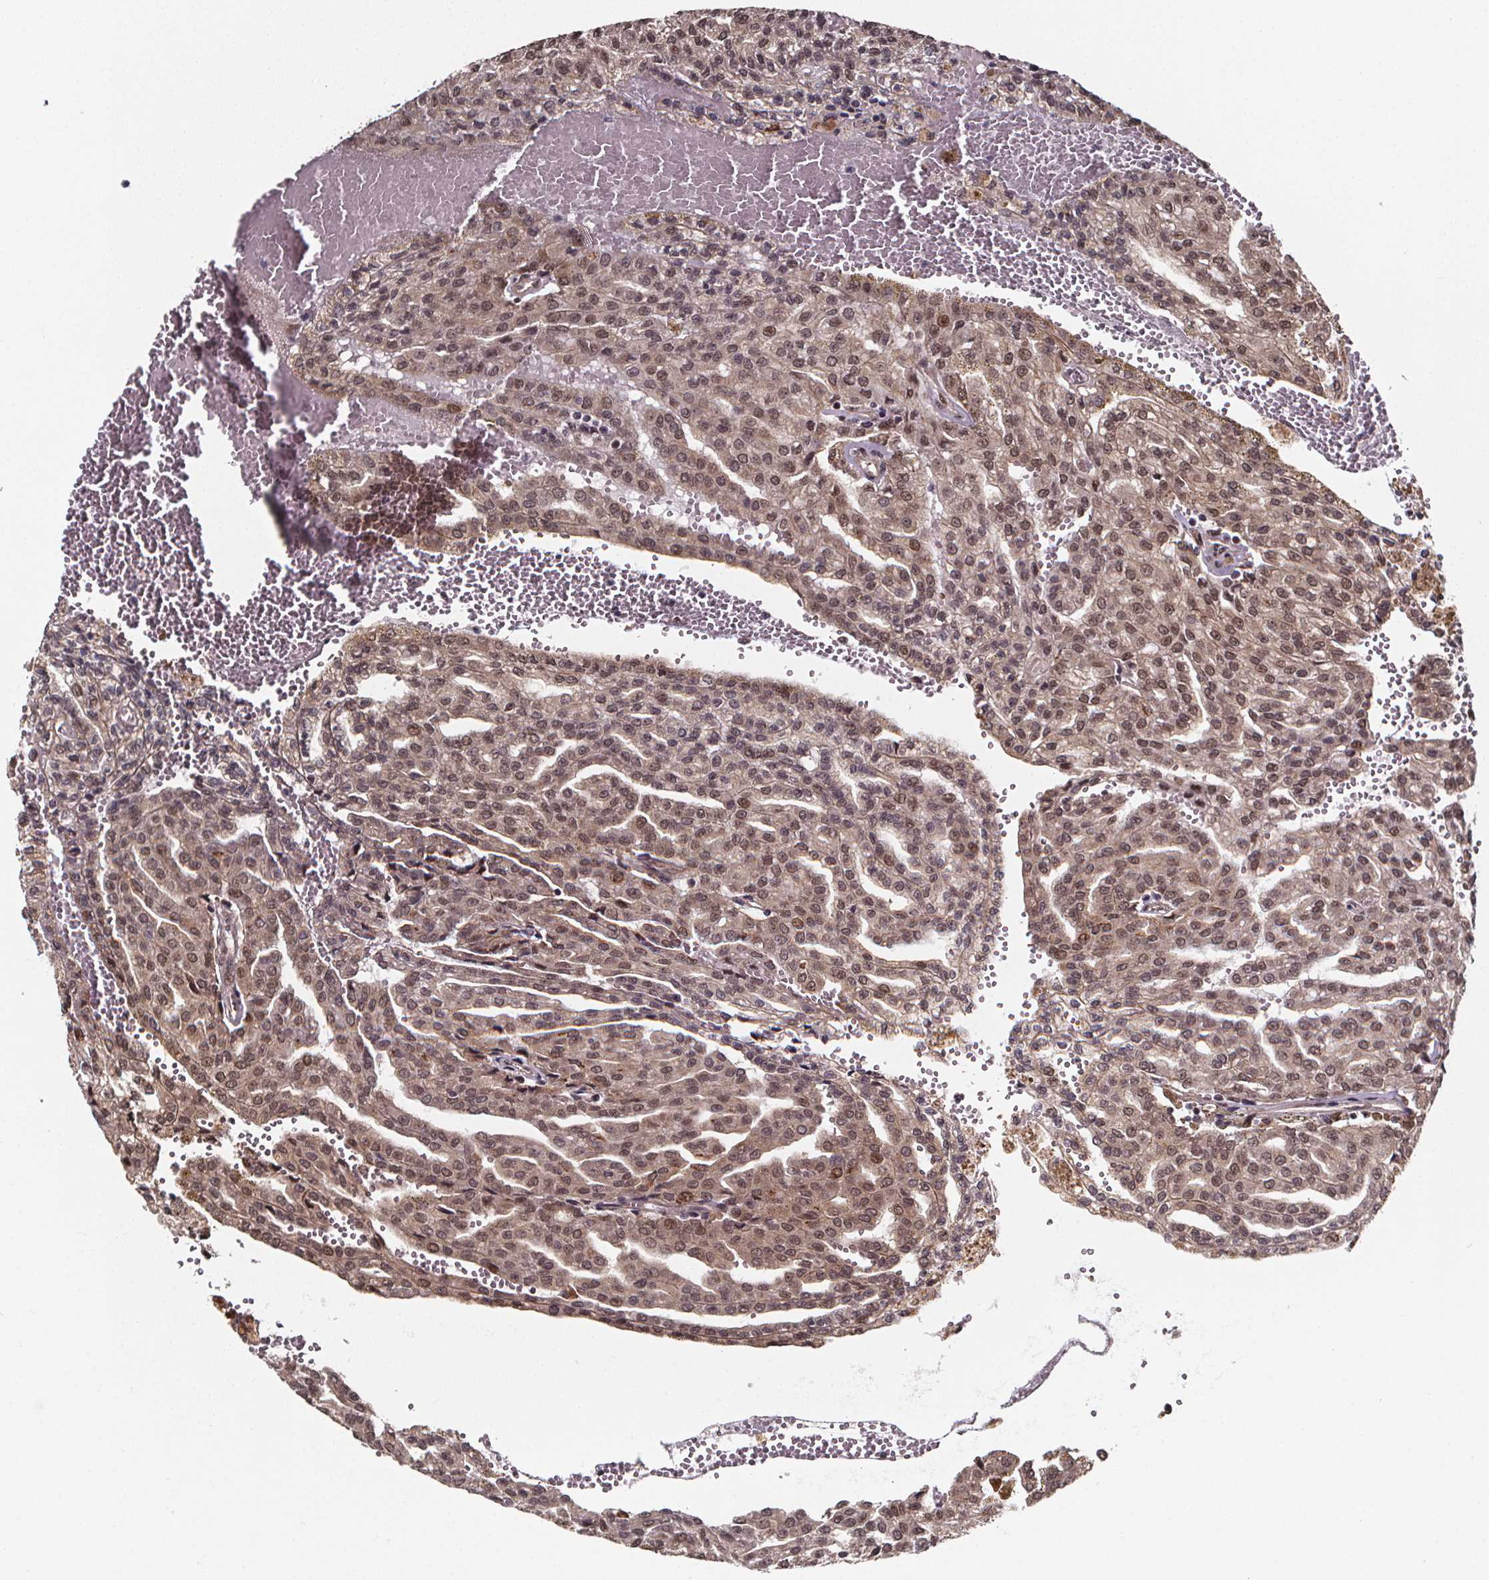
{"staining": {"intensity": "weak", "quantity": ">75%", "location": "nuclear"}, "tissue": "renal cancer", "cell_type": "Tumor cells", "image_type": "cancer", "snomed": [{"axis": "morphology", "description": "Adenocarcinoma, NOS"}, {"axis": "topography", "description": "Kidney"}], "caption": "DAB (3,3'-diaminobenzidine) immunohistochemical staining of renal adenocarcinoma reveals weak nuclear protein staining in about >75% of tumor cells.", "gene": "DDIT3", "patient": {"sex": "male", "age": 63}}